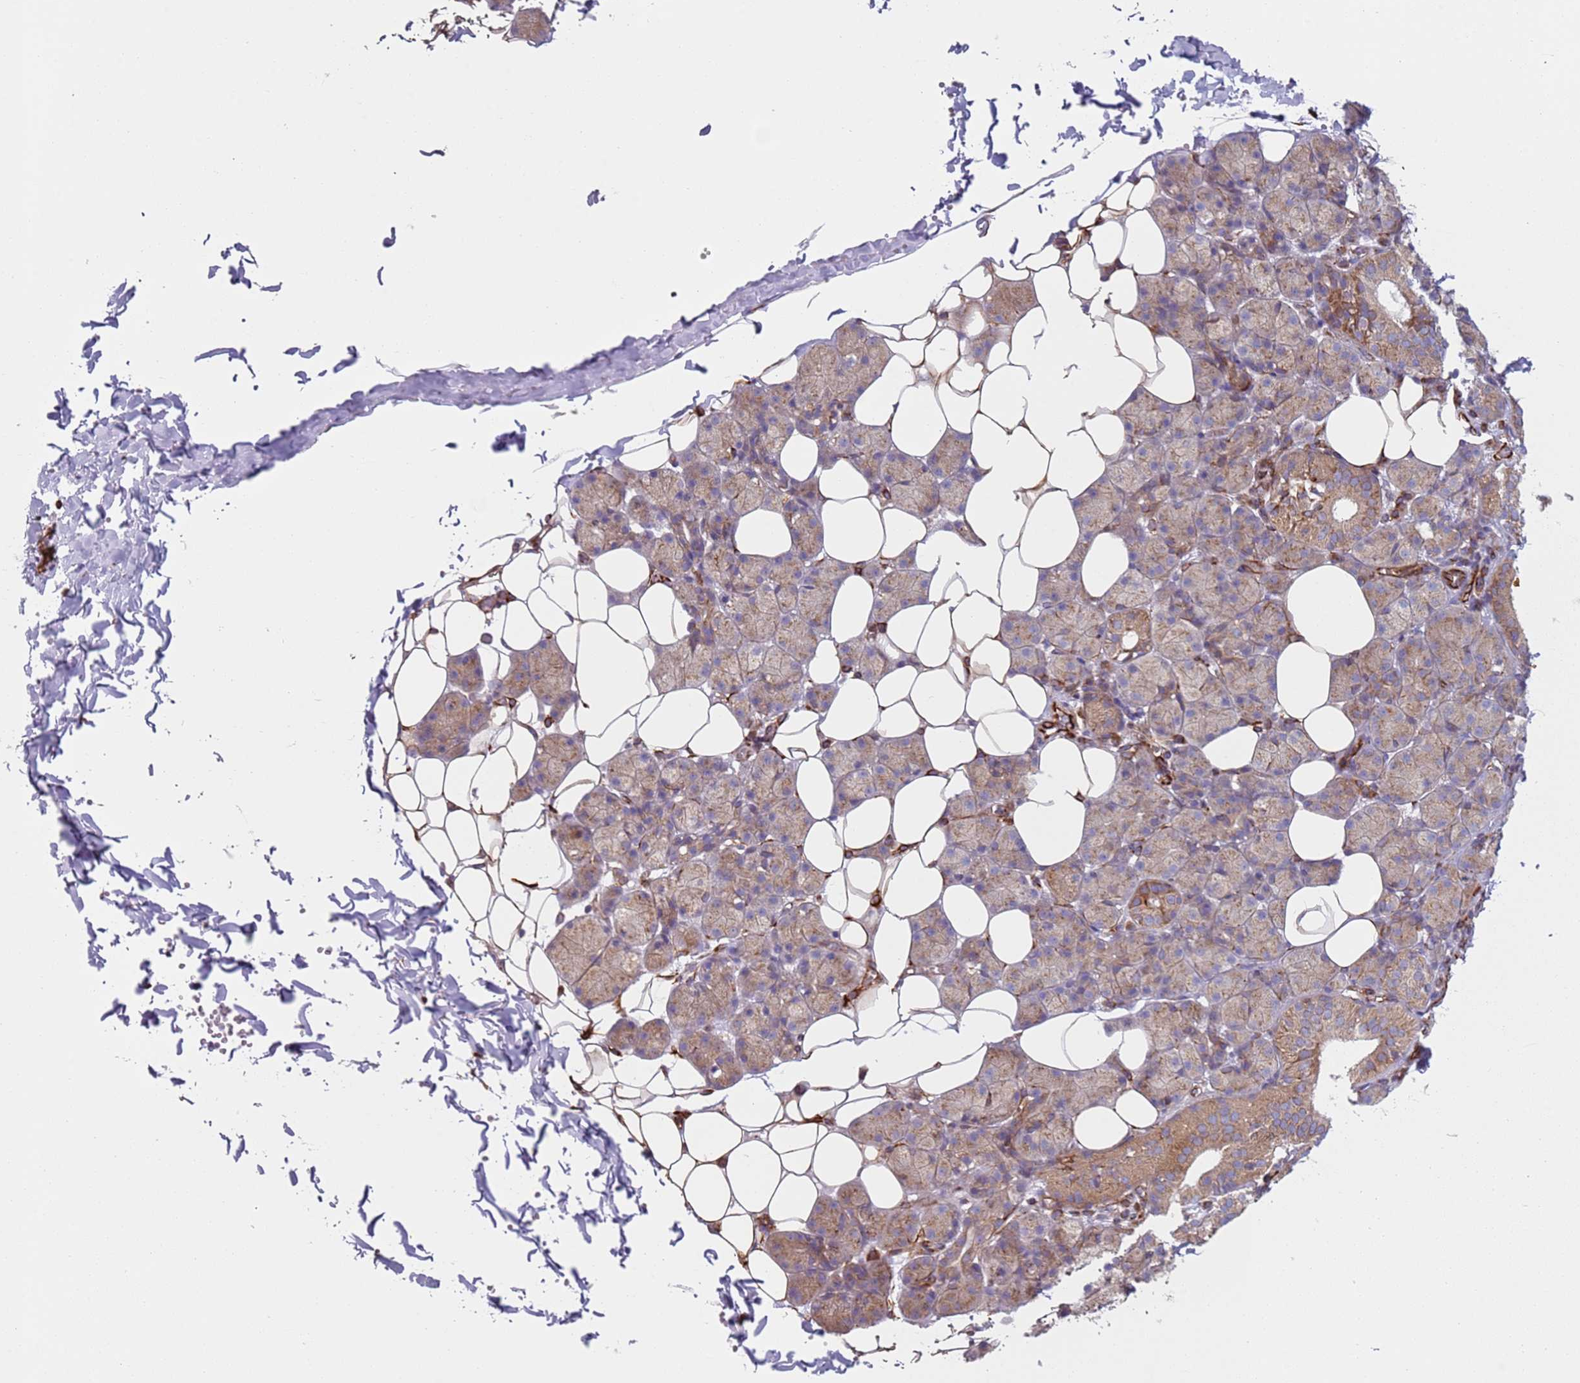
{"staining": {"intensity": "weak", "quantity": ">75%", "location": "cytoplasmic/membranous"}, "tissue": "salivary gland", "cell_type": "Glandular cells", "image_type": "normal", "snomed": [{"axis": "morphology", "description": "Normal tissue, NOS"}, {"axis": "topography", "description": "Salivary gland"}], "caption": "About >75% of glandular cells in unremarkable human salivary gland demonstrate weak cytoplasmic/membranous protein expression as visualized by brown immunohistochemical staining.", "gene": "SNAPIN", "patient": {"sex": "female", "age": 33}}